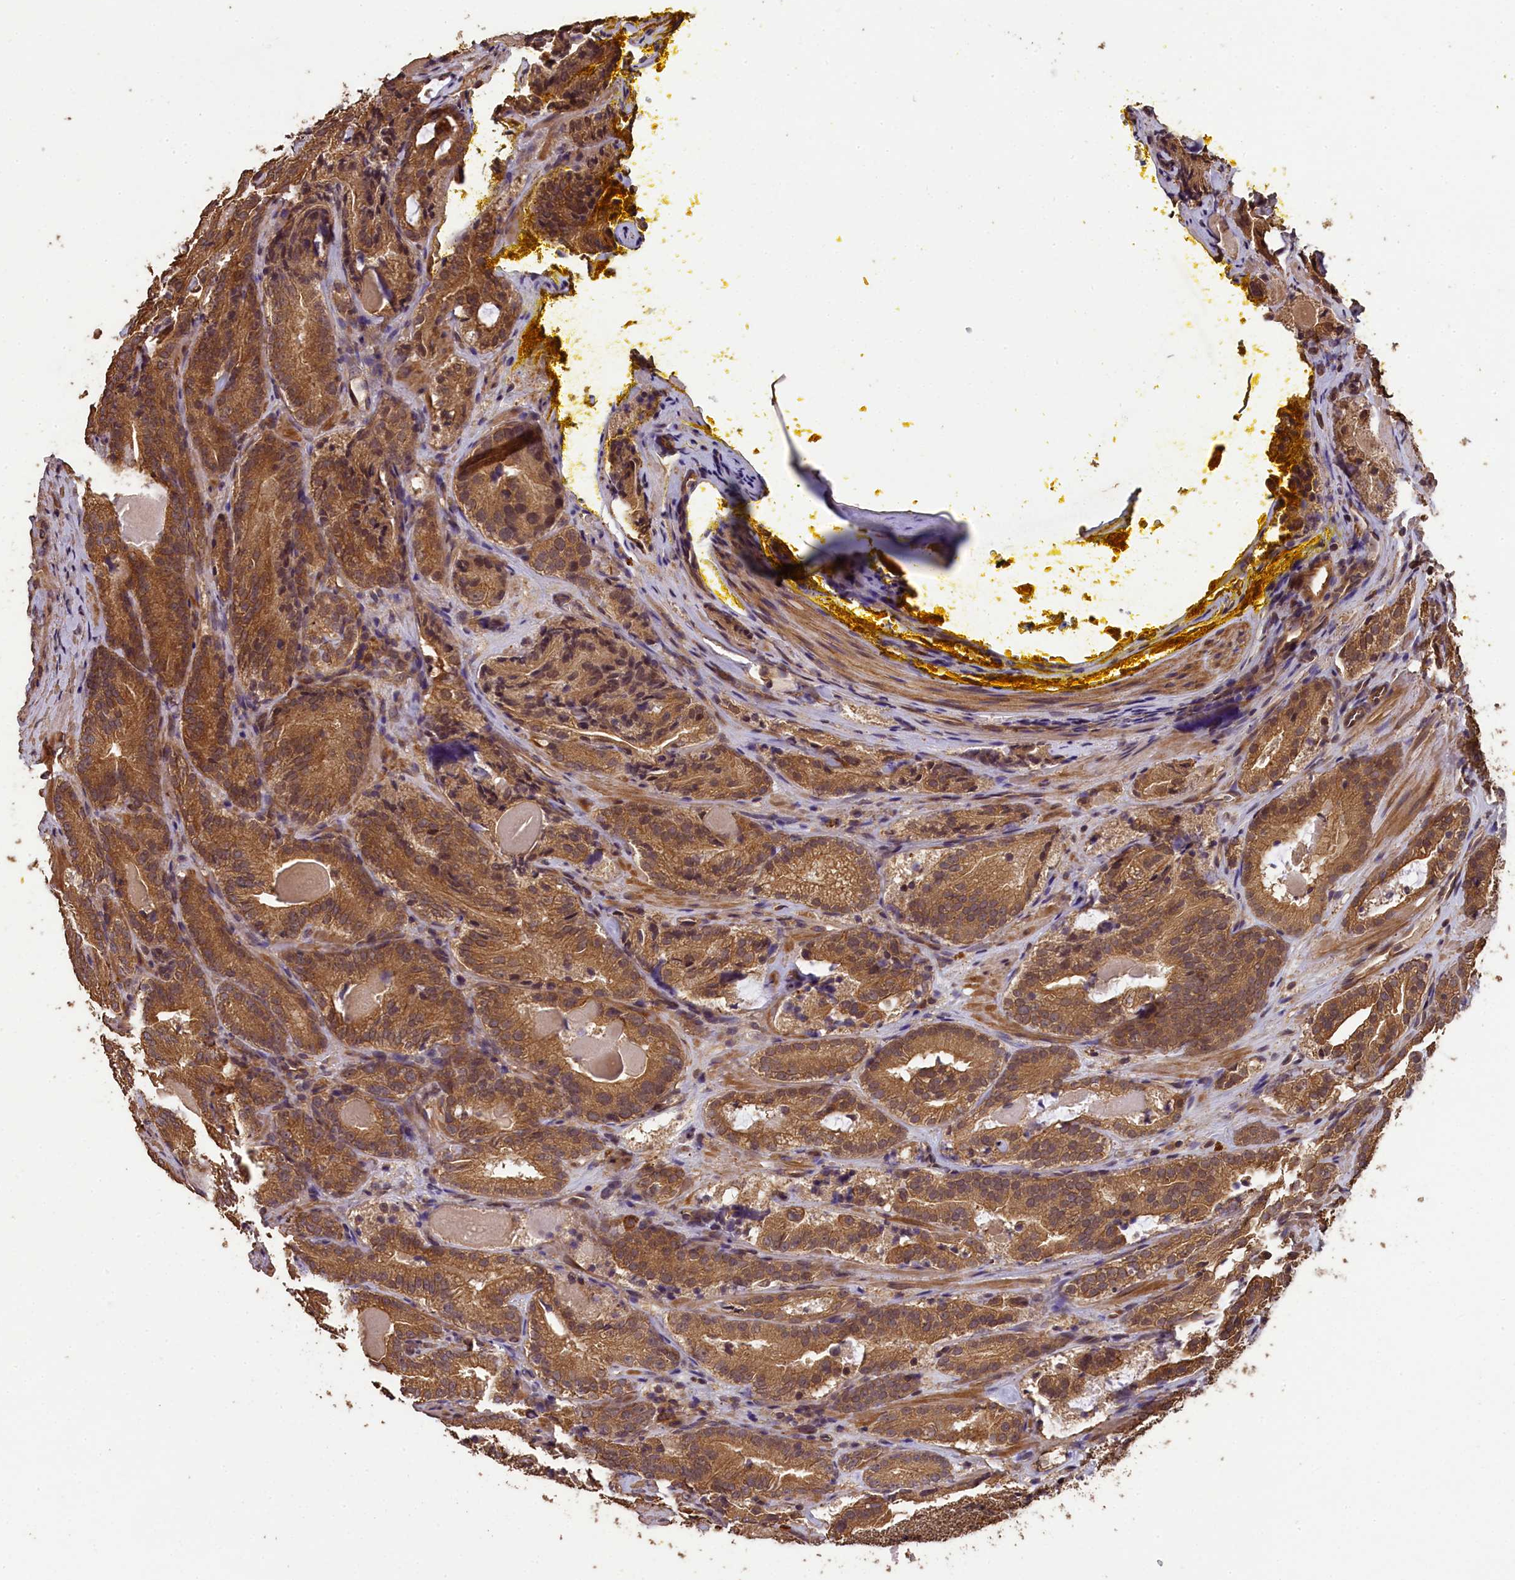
{"staining": {"intensity": "moderate", "quantity": ">75%", "location": "cytoplasmic/membranous"}, "tissue": "prostate cancer", "cell_type": "Tumor cells", "image_type": "cancer", "snomed": [{"axis": "morphology", "description": "Adenocarcinoma, High grade"}, {"axis": "topography", "description": "Prostate"}], "caption": "Moderate cytoplasmic/membranous expression is present in approximately >75% of tumor cells in prostate cancer.", "gene": "CHD9", "patient": {"sex": "male", "age": 57}}